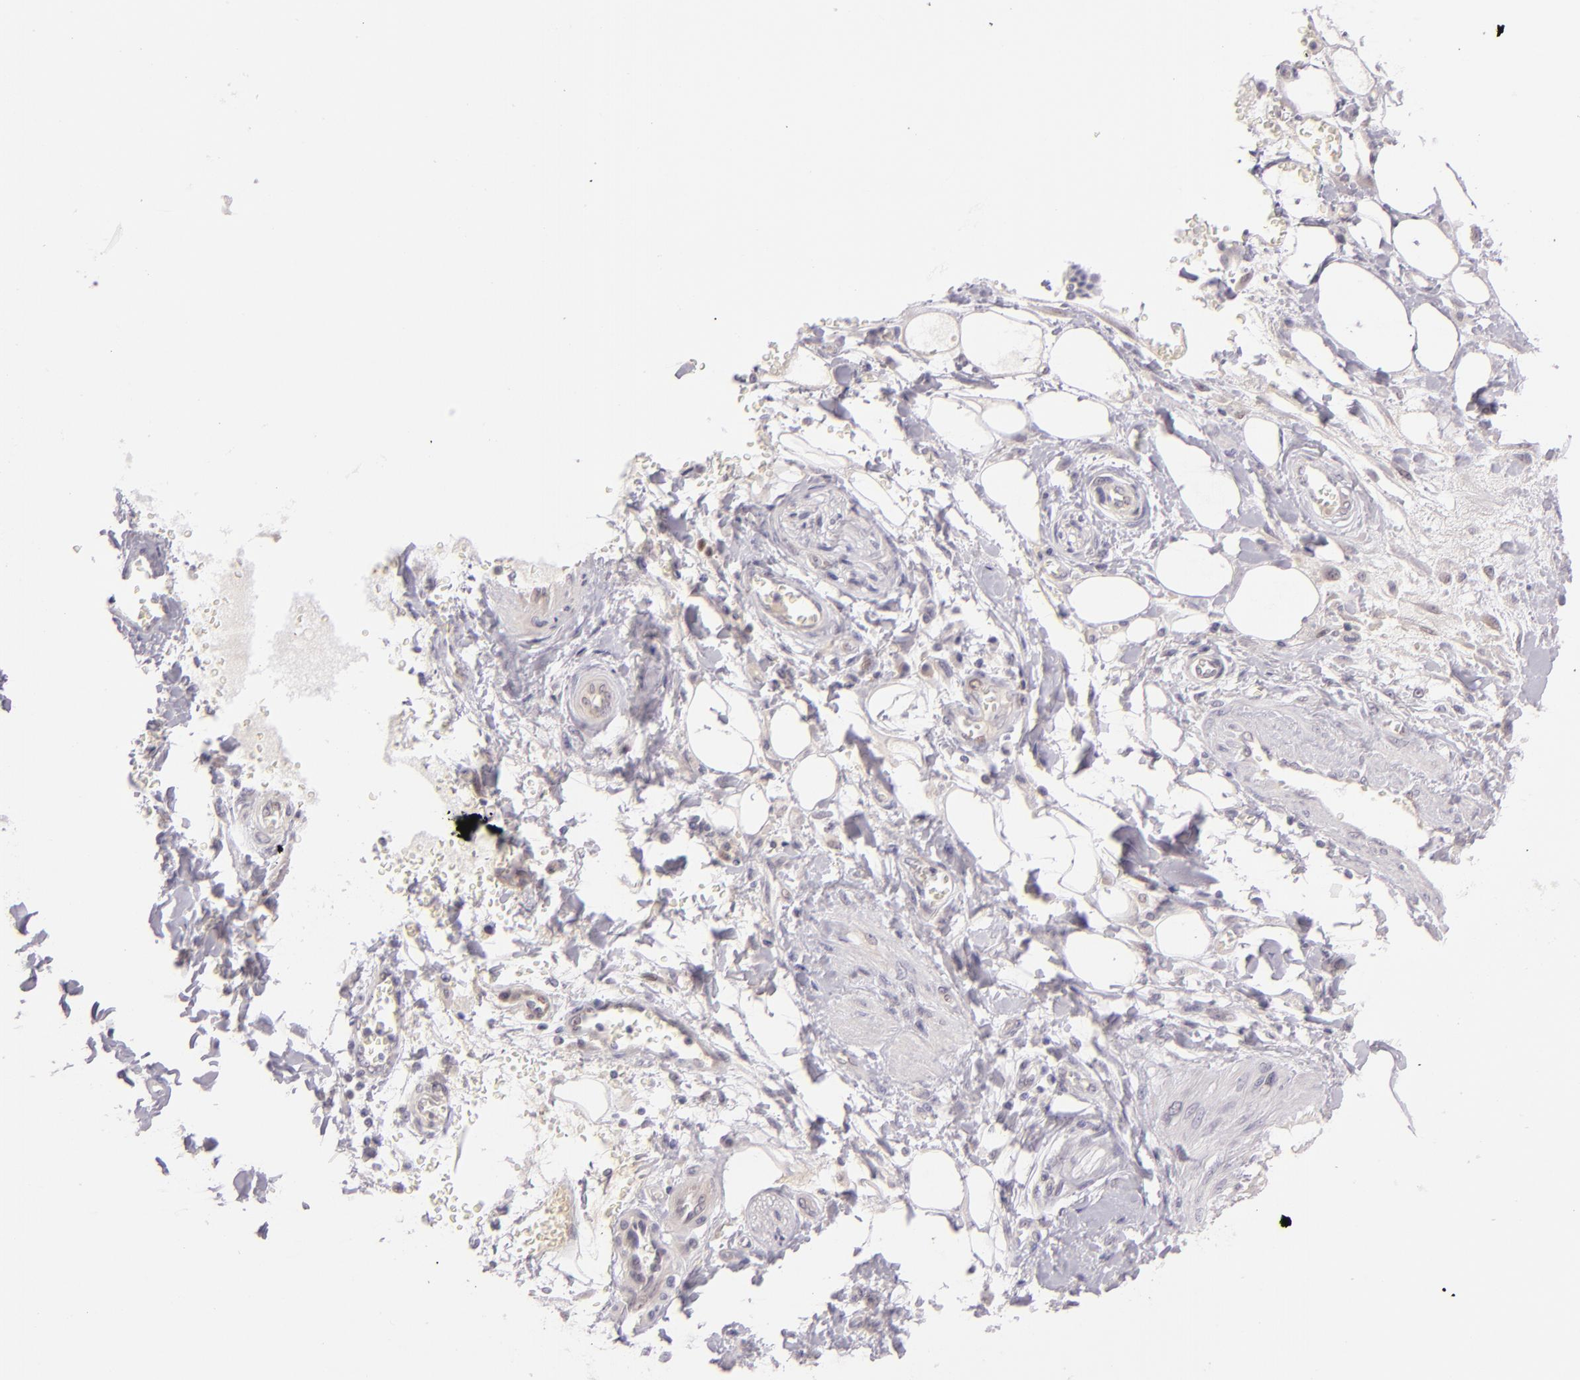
{"staining": {"intensity": "weak", "quantity": "<25%", "location": "cytoplasmic/membranous,nuclear"}, "tissue": "pancreatic cancer", "cell_type": "Tumor cells", "image_type": "cancer", "snomed": [{"axis": "morphology", "description": "Adenocarcinoma, NOS"}, {"axis": "topography", "description": "Pancreas"}], "caption": "Human adenocarcinoma (pancreatic) stained for a protein using IHC displays no positivity in tumor cells.", "gene": "CSE1L", "patient": {"sex": "male", "age": 69}}